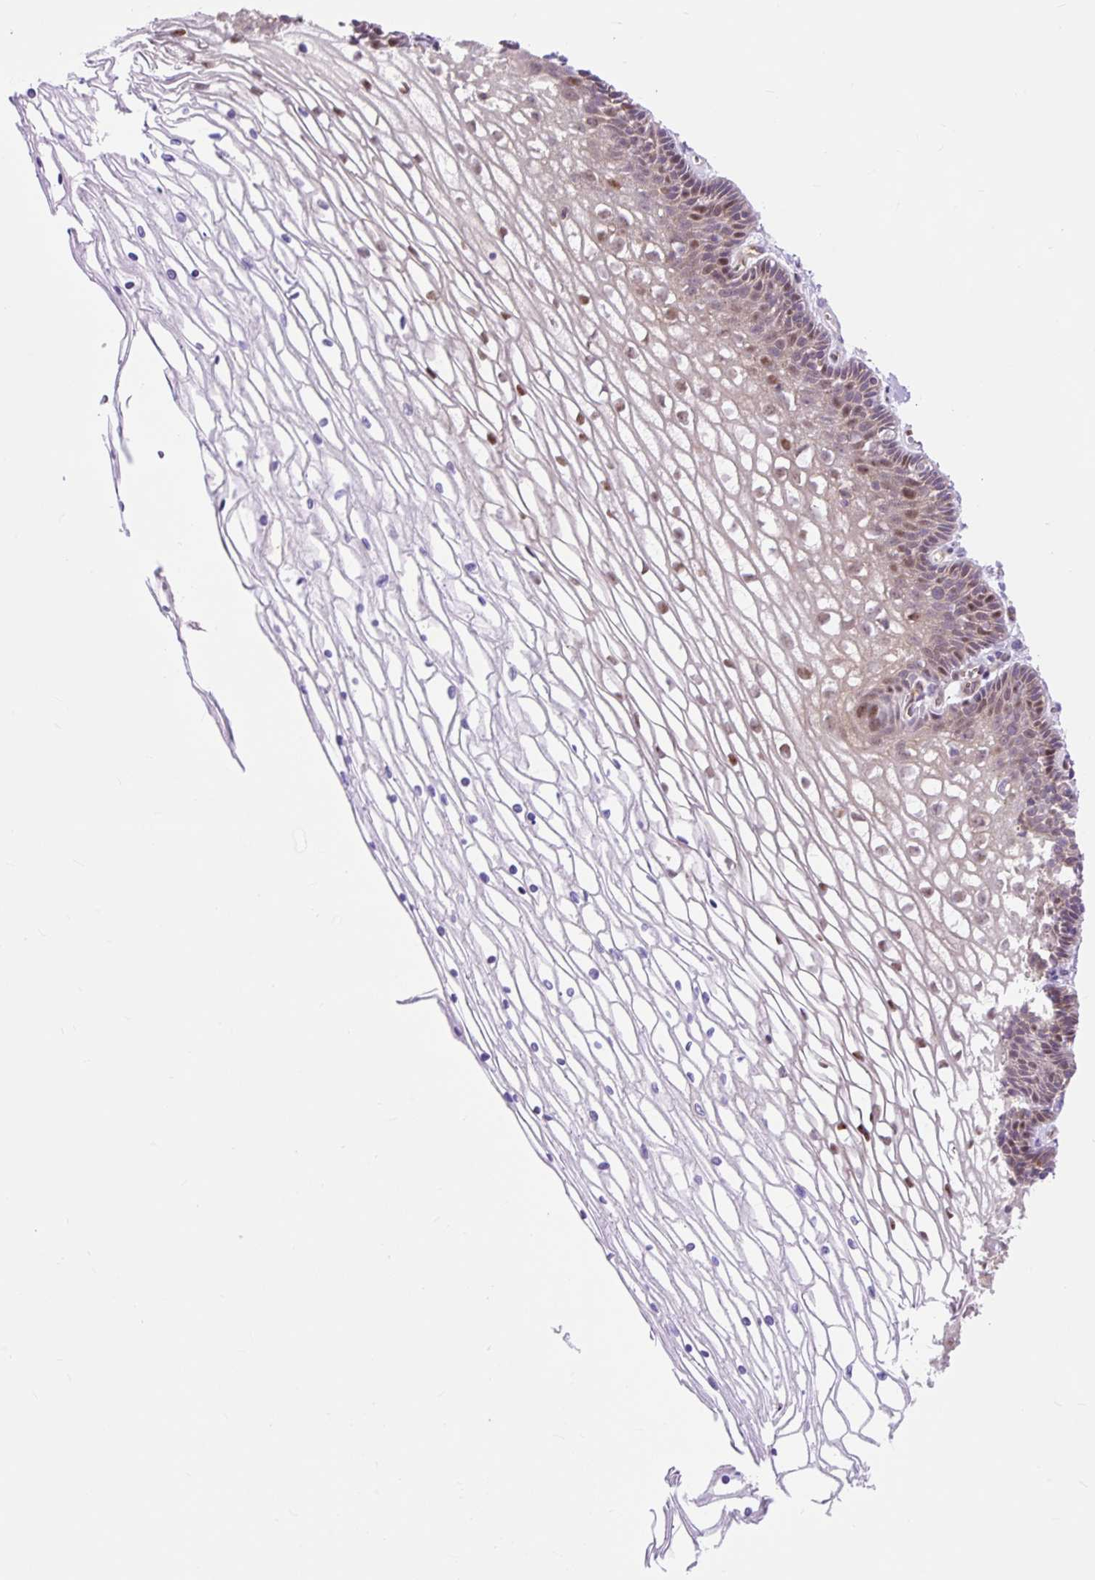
{"staining": {"intensity": "negative", "quantity": "none", "location": "none"}, "tissue": "cervix", "cell_type": "Glandular cells", "image_type": "normal", "snomed": [{"axis": "morphology", "description": "Normal tissue, NOS"}, {"axis": "topography", "description": "Cervix"}], "caption": "An IHC photomicrograph of benign cervix is shown. There is no staining in glandular cells of cervix. Brightfield microscopy of immunohistochemistry (IHC) stained with DAB (brown) and hematoxylin (blue), captured at high magnification.", "gene": "HIP1R", "patient": {"sex": "female", "age": 36}}